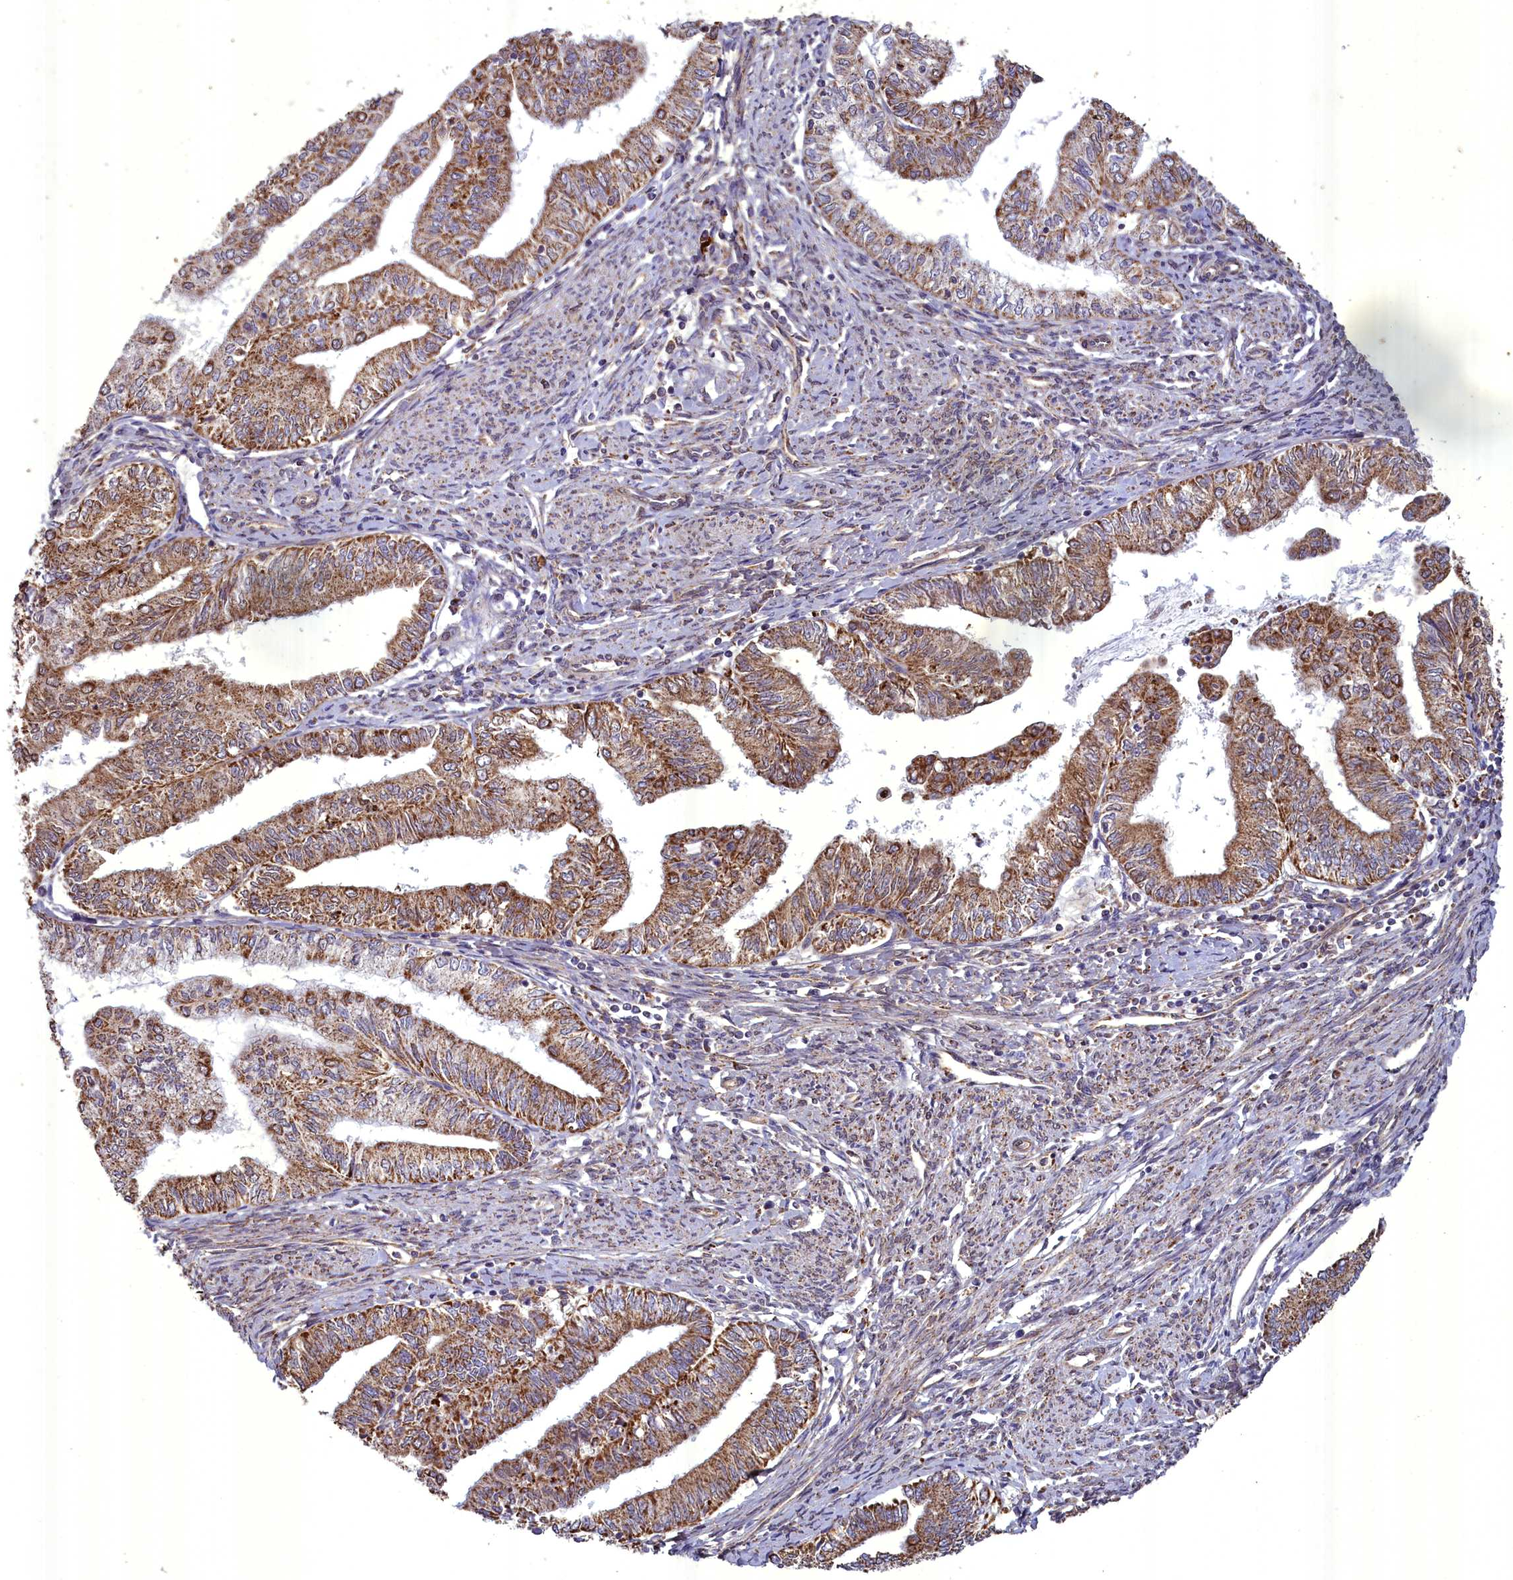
{"staining": {"intensity": "moderate", "quantity": ">75%", "location": "cytoplasmic/membranous"}, "tissue": "endometrial cancer", "cell_type": "Tumor cells", "image_type": "cancer", "snomed": [{"axis": "morphology", "description": "Adenocarcinoma, NOS"}, {"axis": "topography", "description": "Endometrium"}], "caption": "Human adenocarcinoma (endometrial) stained for a protein (brown) shows moderate cytoplasmic/membranous positive positivity in about >75% of tumor cells.", "gene": "ACAD8", "patient": {"sex": "female", "age": 66}}